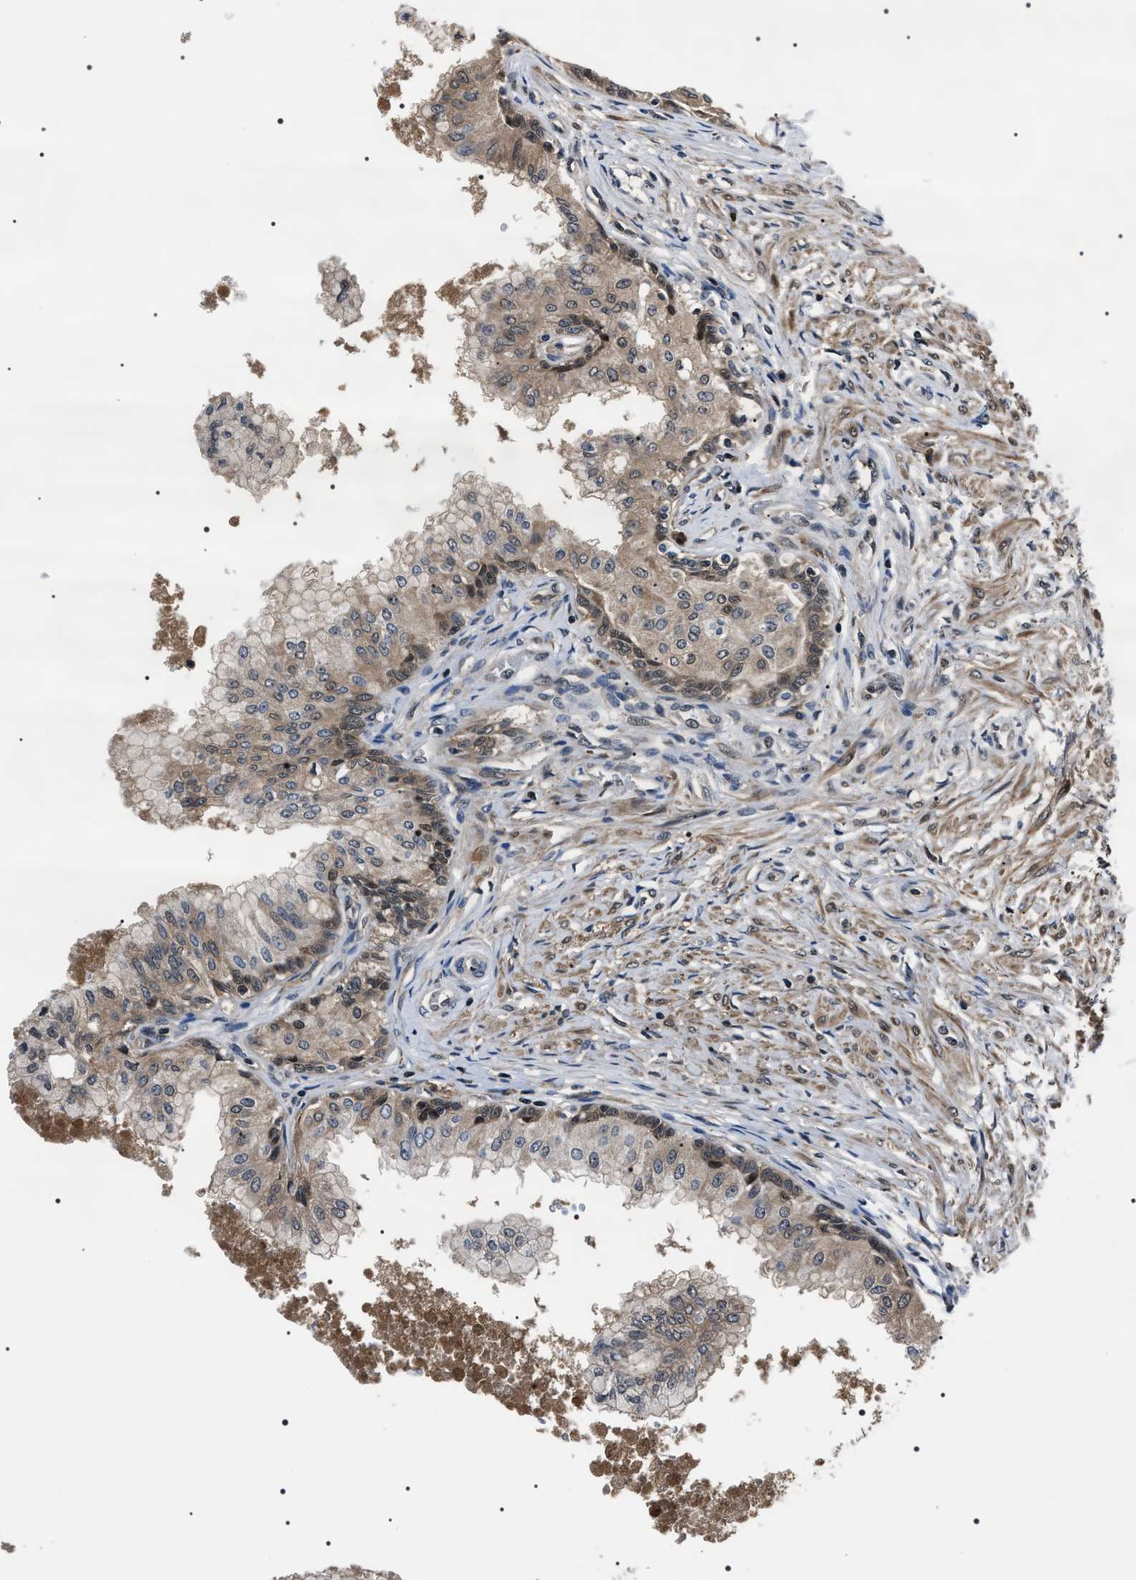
{"staining": {"intensity": "weak", "quantity": "25%-75%", "location": "cytoplasmic/membranous"}, "tissue": "prostate", "cell_type": "Glandular cells", "image_type": "normal", "snomed": [{"axis": "morphology", "description": "Normal tissue, NOS"}, {"axis": "topography", "description": "Prostate"}, {"axis": "topography", "description": "Seminal veicle"}], "caption": "Weak cytoplasmic/membranous expression for a protein is present in about 25%-75% of glandular cells of benign prostate using immunohistochemistry (IHC).", "gene": "SIPA1", "patient": {"sex": "male", "age": 60}}